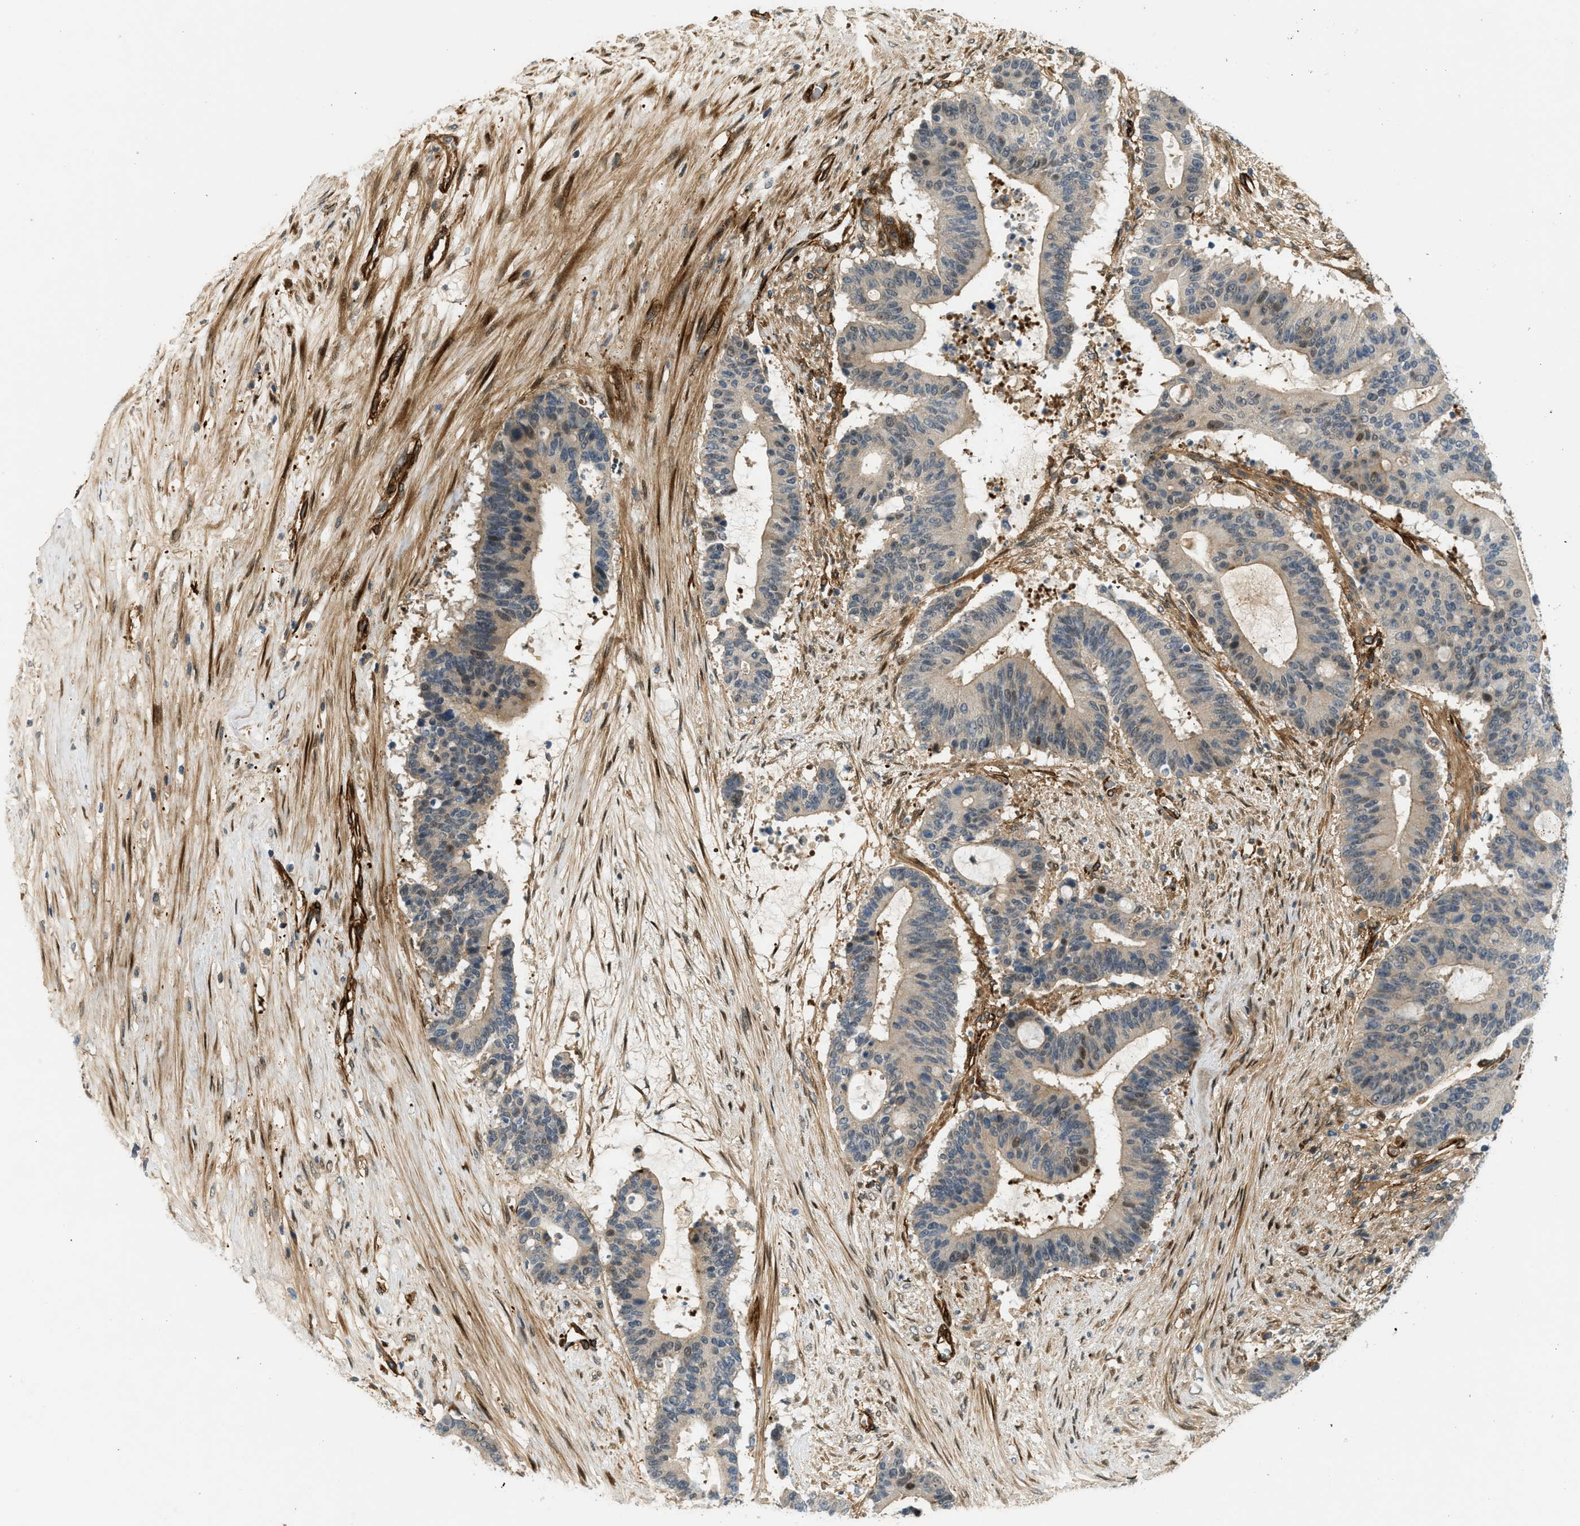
{"staining": {"intensity": "weak", "quantity": ">75%", "location": "cytoplasmic/membranous,nuclear"}, "tissue": "liver cancer", "cell_type": "Tumor cells", "image_type": "cancer", "snomed": [{"axis": "morphology", "description": "Cholangiocarcinoma"}, {"axis": "topography", "description": "Liver"}], "caption": "A high-resolution histopathology image shows immunohistochemistry (IHC) staining of liver cancer (cholangiocarcinoma), which shows weak cytoplasmic/membranous and nuclear positivity in approximately >75% of tumor cells.", "gene": "EDNRA", "patient": {"sex": "female", "age": 73}}